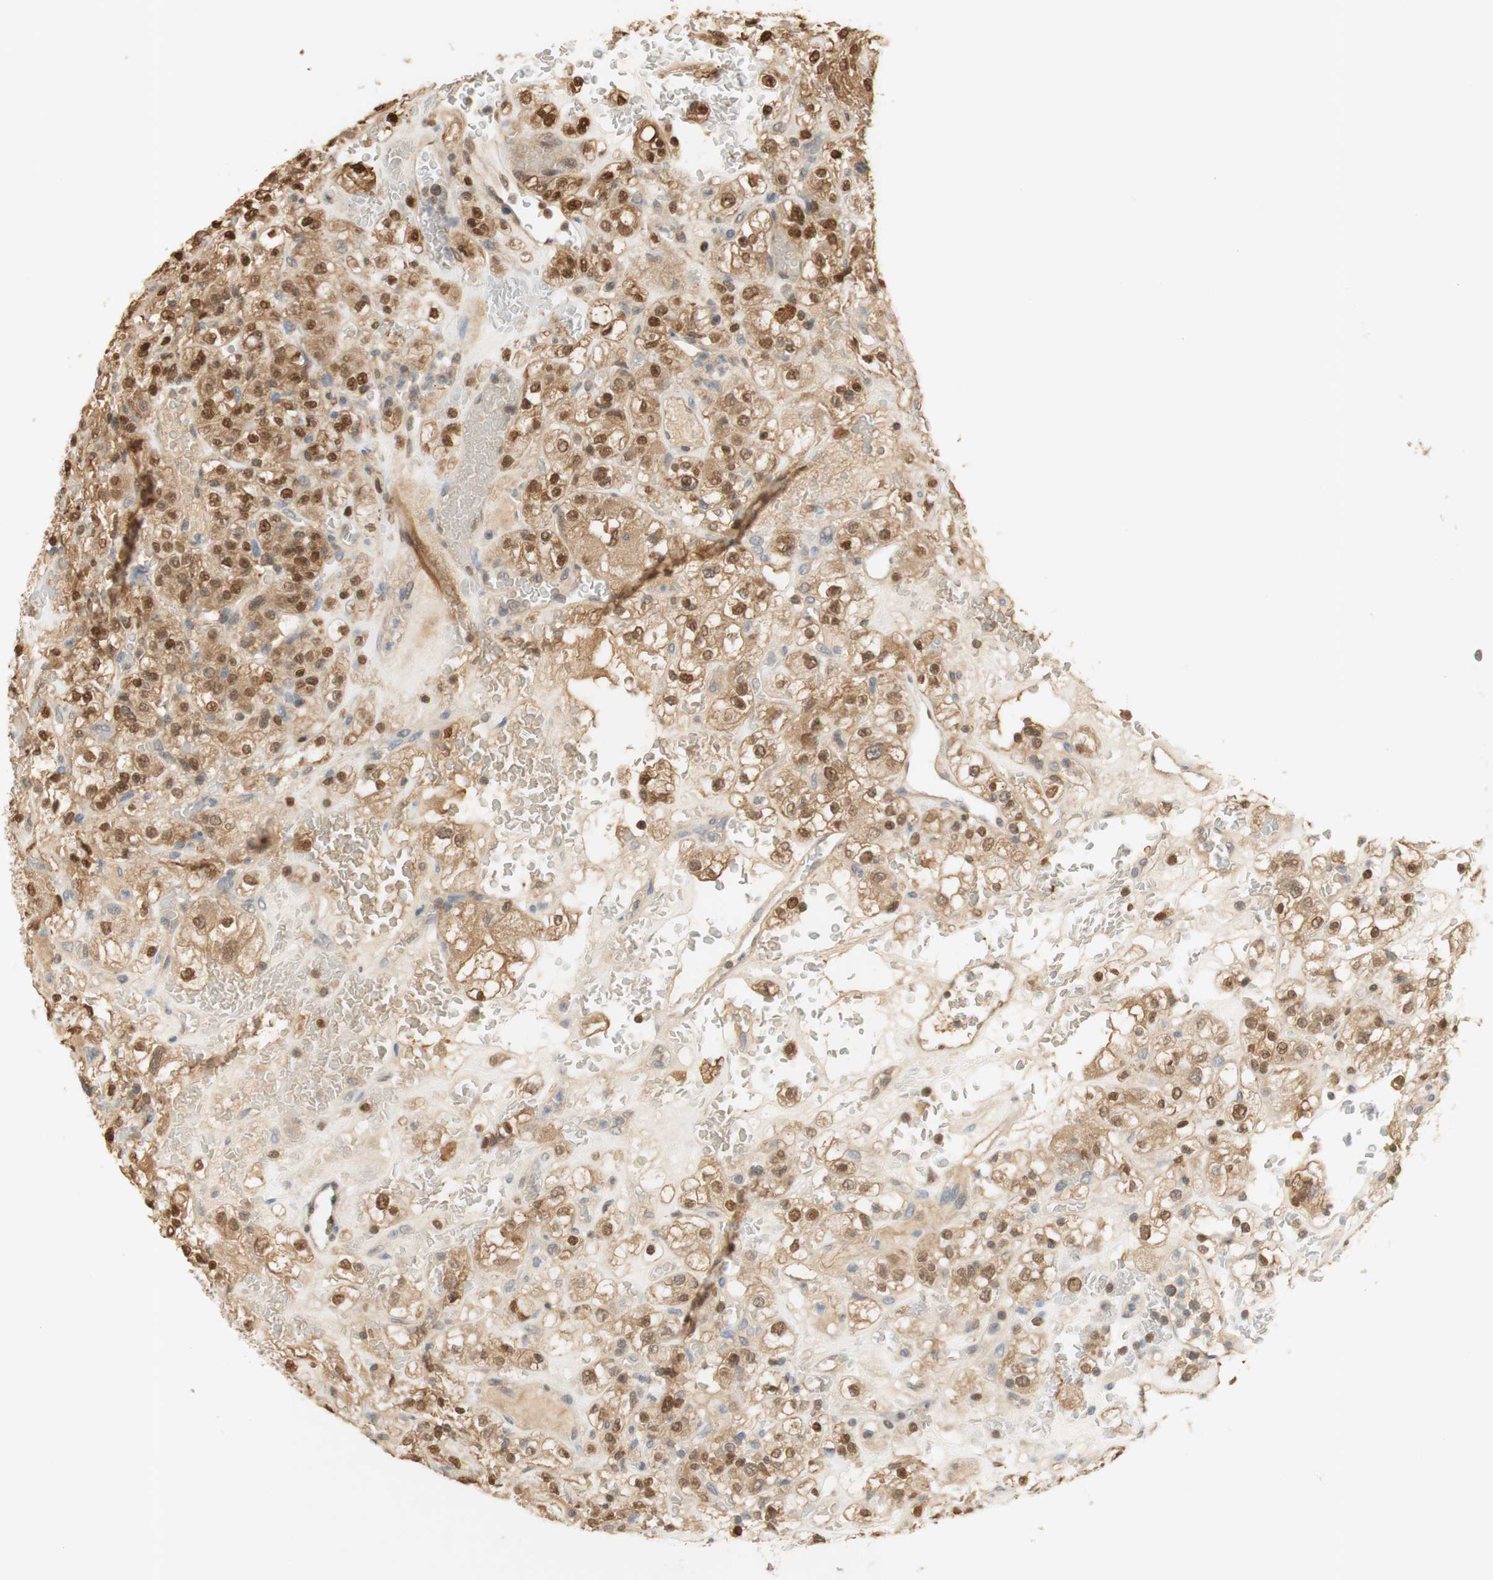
{"staining": {"intensity": "moderate", "quantity": ">75%", "location": "cytoplasmic/membranous,nuclear"}, "tissue": "renal cancer", "cell_type": "Tumor cells", "image_type": "cancer", "snomed": [{"axis": "morphology", "description": "Normal tissue, NOS"}, {"axis": "morphology", "description": "Adenocarcinoma, NOS"}, {"axis": "topography", "description": "Kidney"}], "caption": "Renal adenocarcinoma stained for a protein (brown) exhibits moderate cytoplasmic/membranous and nuclear positive staining in about >75% of tumor cells.", "gene": "NAP1L4", "patient": {"sex": "female", "age": 72}}